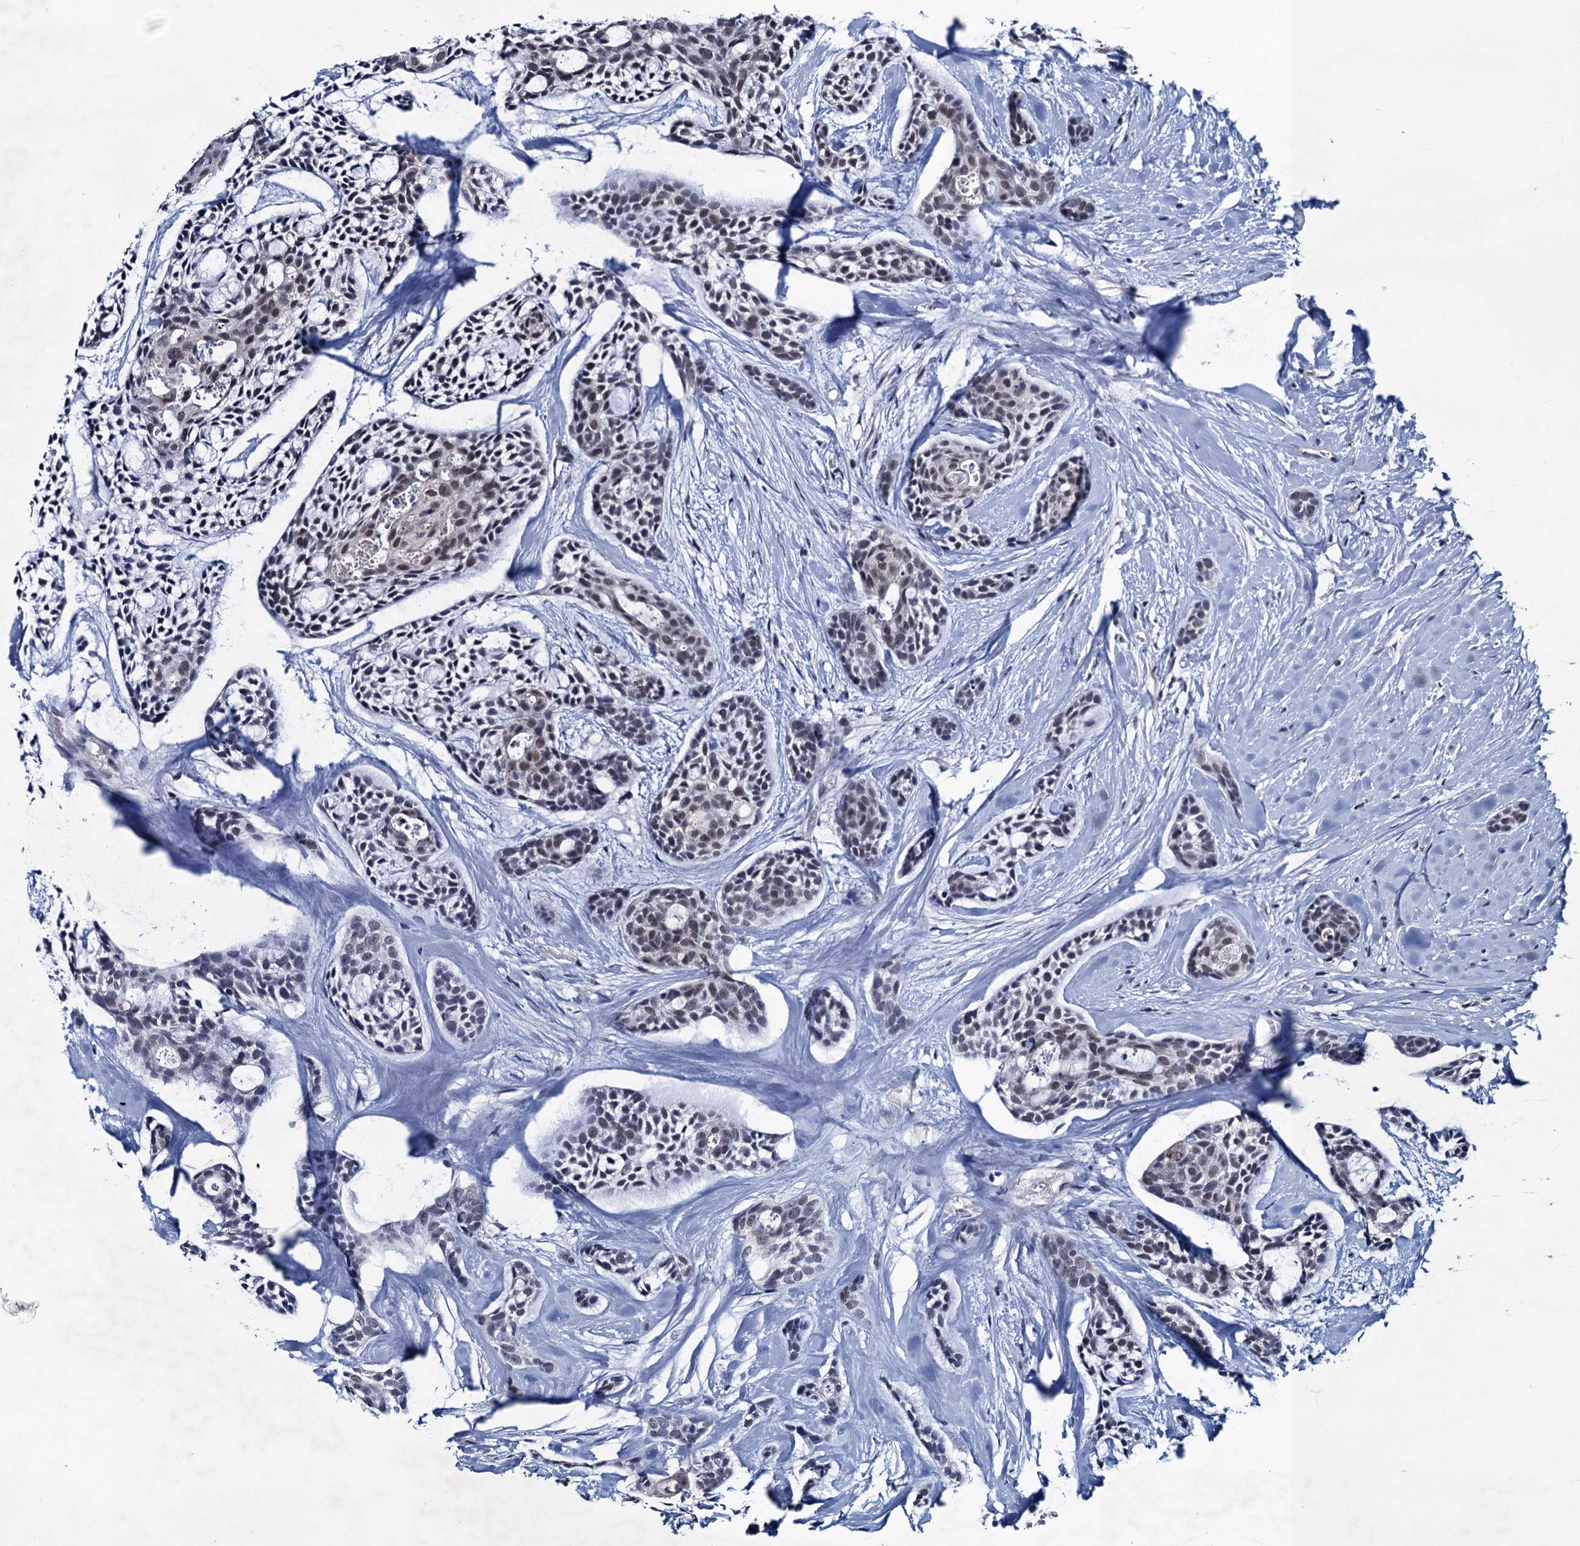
{"staining": {"intensity": "weak", "quantity": "25%-75%", "location": "nuclear"}, "tissue": "head and neck cancer", "cell_type": "Tumor cells", "image_type": "cancer", "snomed": [{"axis": "morphology", "description": "Adenocarcinoma, NOS"}, {"axis": "topography", "description": "Subcutis"}, {"axis": "topography", "description": "Head-Neck"}], "caption": "Immunohistochemistry of human adenocarcinoma (head and neck) demonstrates low levels of weak nuclear expression in about 25%-75% of tumor cells. The protein is shown in brown color, while the nuclei are stained blue.", "gene": "FNBP4", "patient": {"sex": "female", "age": 73}}